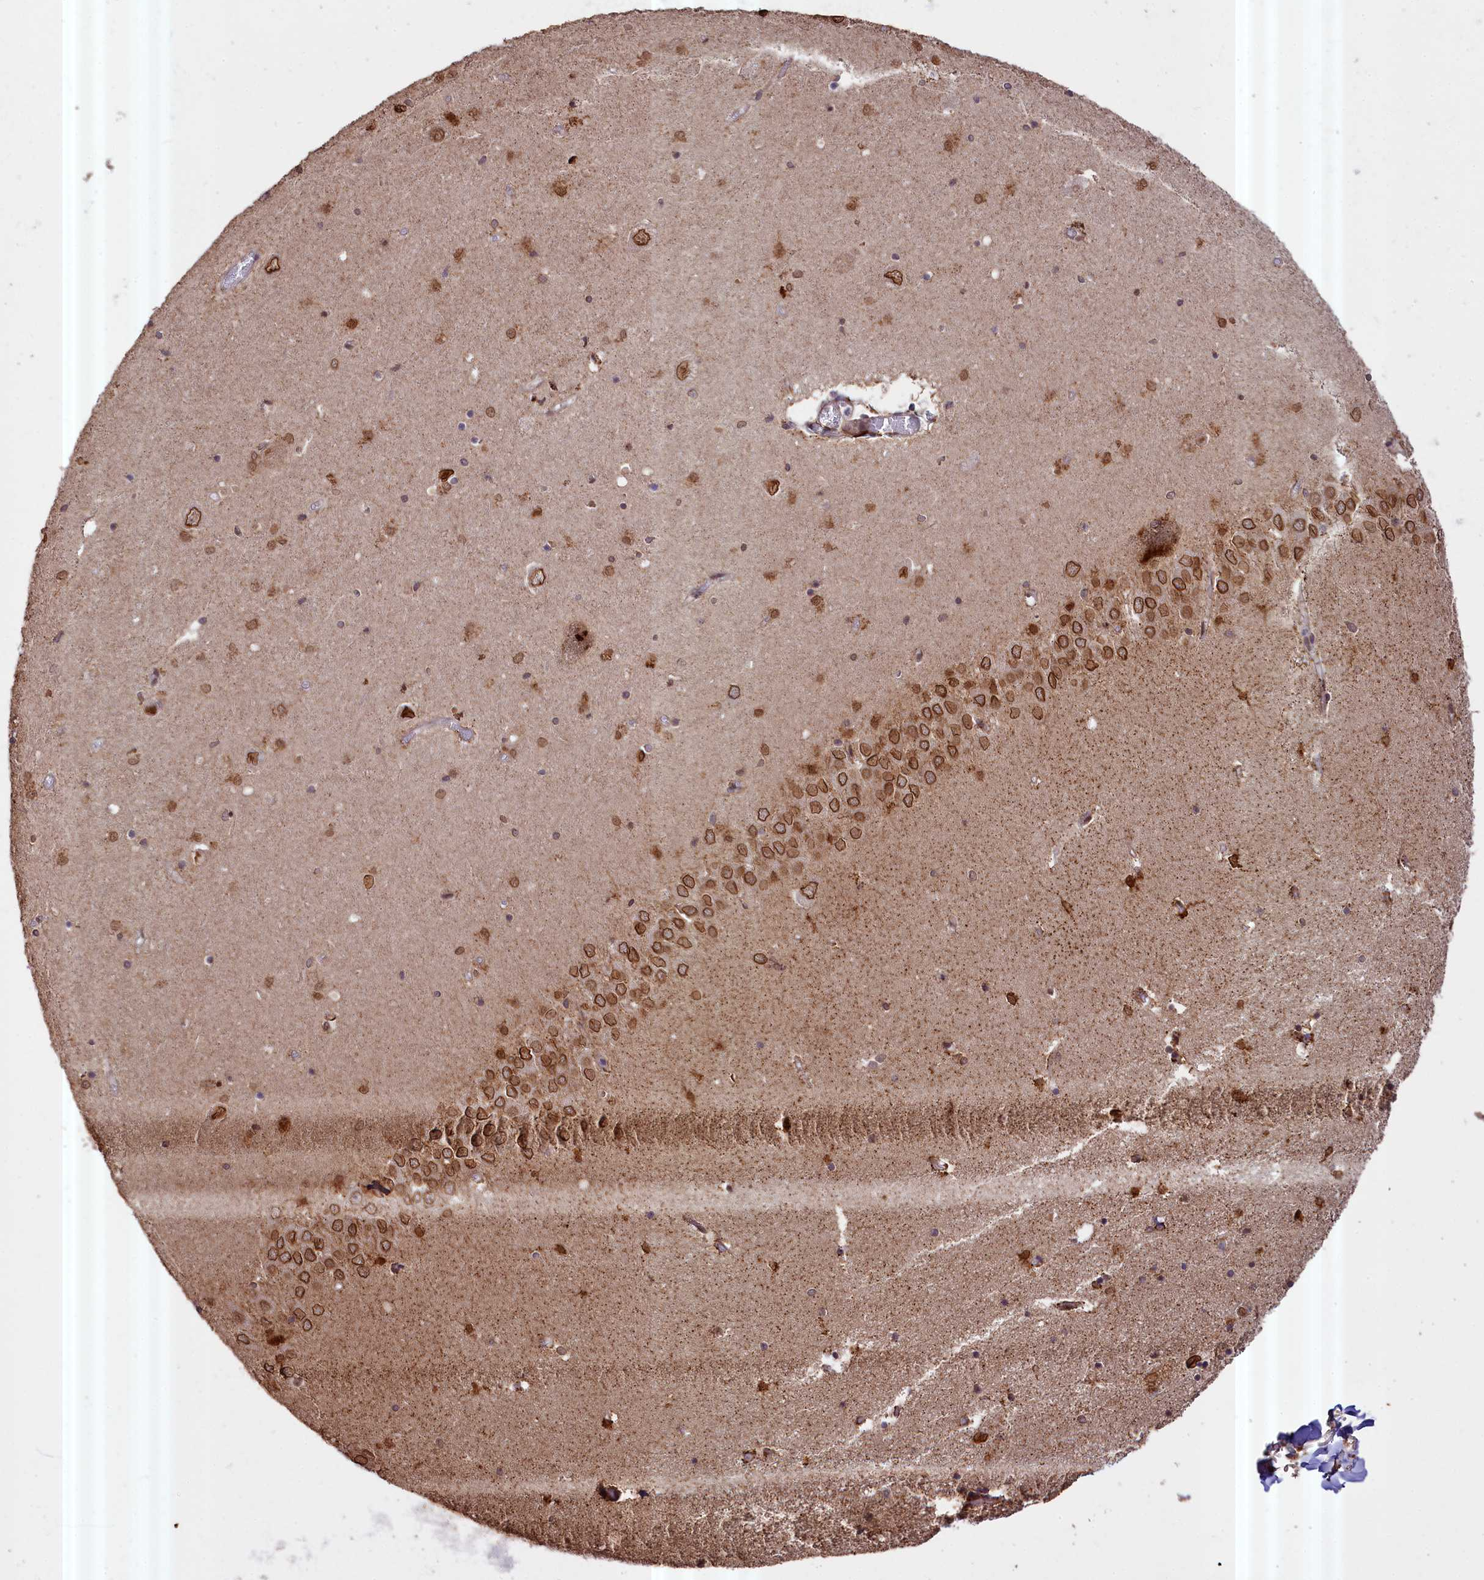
{"staining": {"intensity": "moderate", "quantity": "<25%", "location": "nuclear"}, "tissue": "hippocampus", "cell_type": "Glial cells", "image_type": "normal", "snomed": [{"axis": "morphology", "description": "Normal tissue, NOS"}, {"axis": "topography", "description": "Hippocampus"}], "caption": "Unremarkable hippocampus reveals moderate nuclear staining in about <25% of glial cells.", "gene": "ZNF480", "patient": {"sex": "male", "age": 70}}